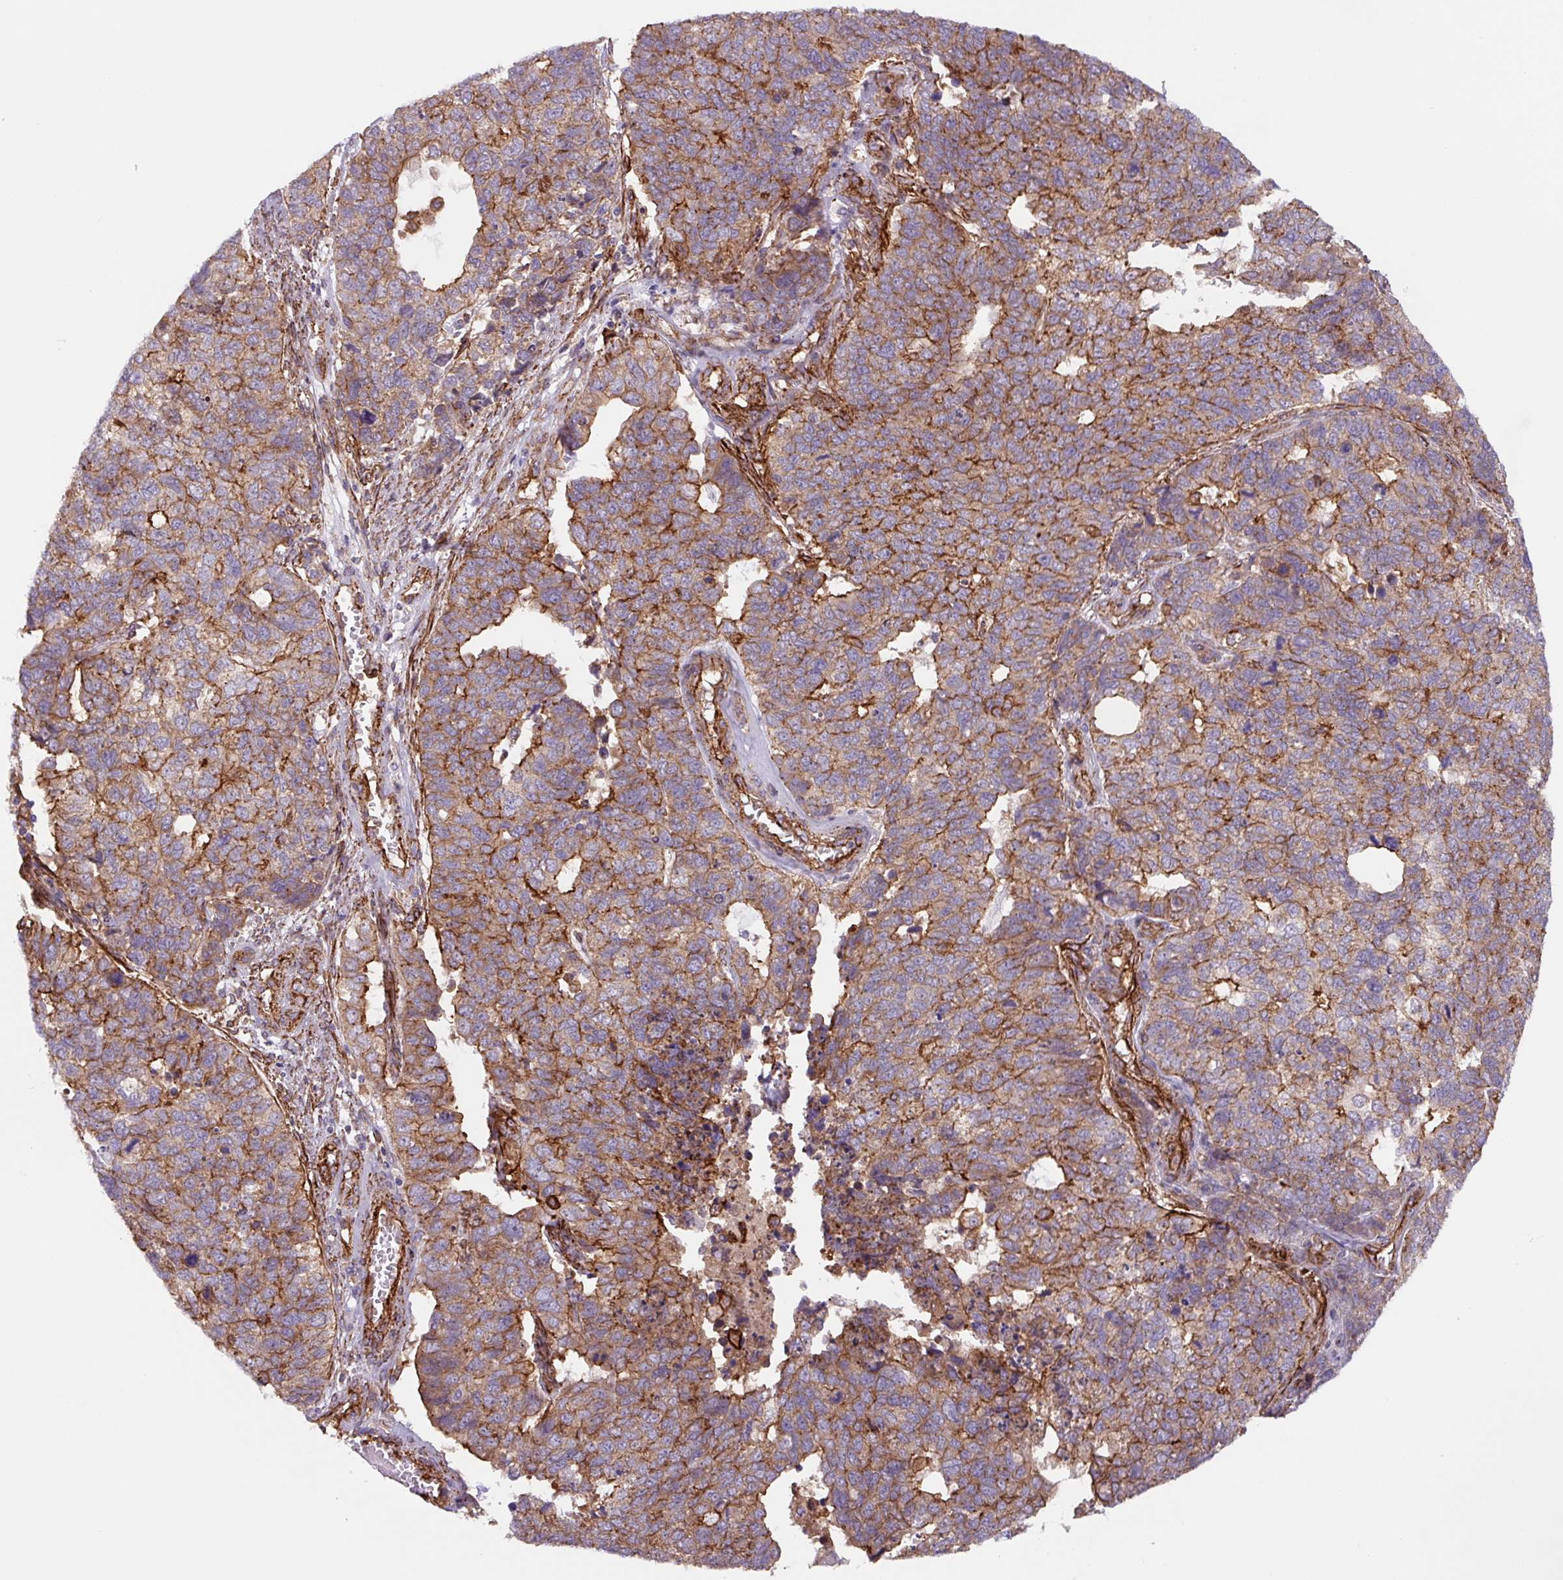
{"staining": {"intensity": "moderate", "quantity": ">75%", "location": "cytoplasmic/membranous"}, "tissue": "cervical cancer", "cell_type": "Tumor cells", "image_type": "cancer", "snomed": [{"axis": "morphology", "description": "Adenocarcinoma, NOS"}, {"axis": "topography", "description": "Cervix"}], "caption": "This histopathology image exhibits IHC staining of cervical adenocarcinoma, with medium moderate cytoplasmic/membranous staining in about >75% of tumor cells.", "gene": "DHFR2", "patient": {"sex": "female", "age": 63}}